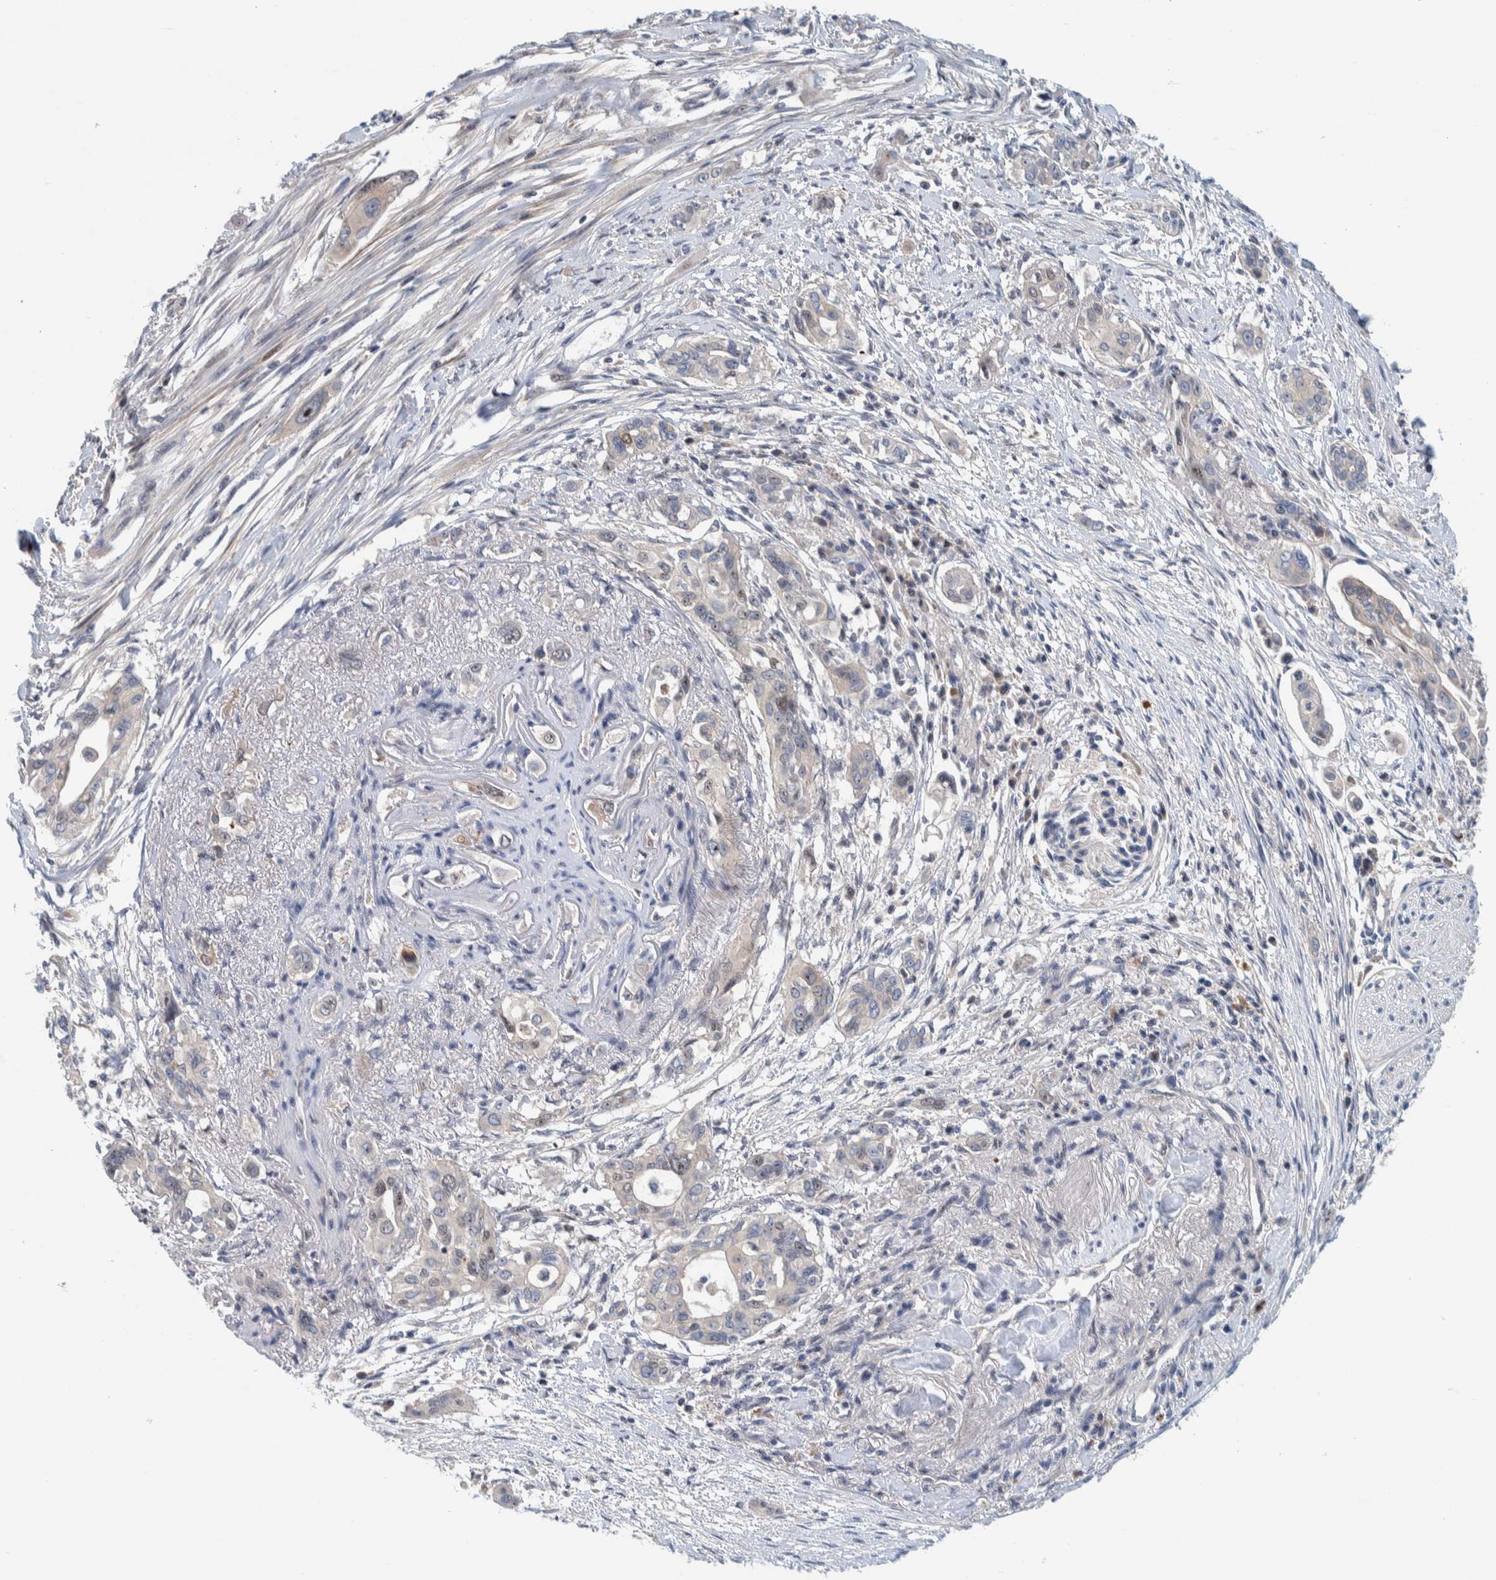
{"staining": {"intensity": "negative", "quantity": "none", "location": "none"}, "tissue": "pancreatic cancer", "cell_type": "Tumor cells", "image_type": "cancer", "snomed": [{"axis": "morphology", "description": "Adenocarcinoma, NOS"}, {"axis": "topography", "description": "Pancreas"}], "caption": "Human pancreatic adenocarcinoma stained for a protein using immunohistochemistry (IHC) exhibits no staining in tumor cells.", "gene": "NOL11", "patient": {"sex": "female", "age": 60}}